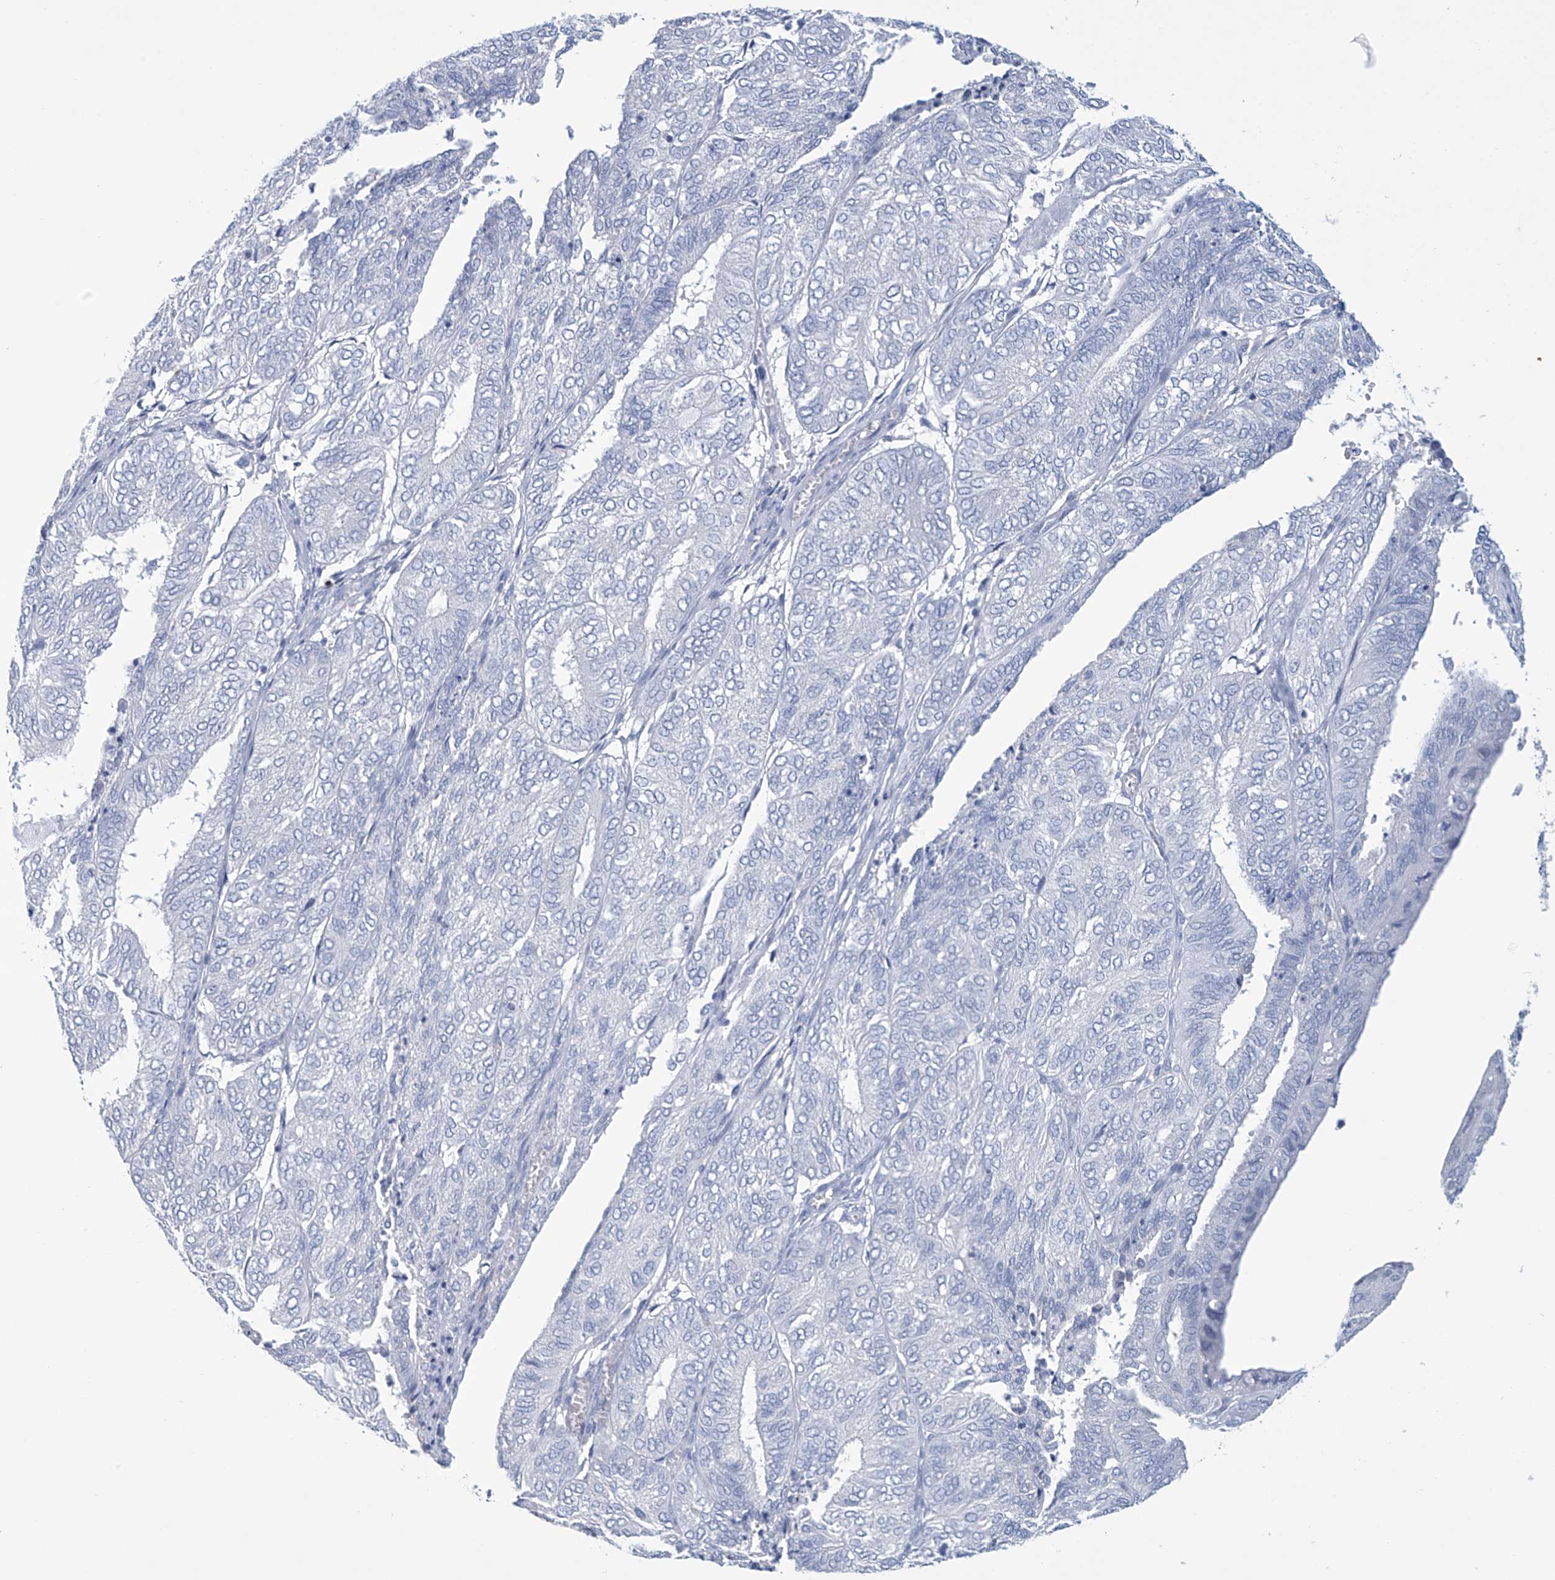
{"staining": {"intensity": "negative", "quantity": "none", "location": "none"}, "tissue": "endometrial cancer", "cell_type": "Tumor cells", "image_type": "cancer", "snomed": [{"axis": "morphology", "description": "Adenocarcinoma, NOS"}, {"axis": "topography", "description": "Uterus"}], "caption": "The micrograph reveals no staining of tumor cells in endometrial cancer.", "gene": "DSP", "patient": {"sex": "female", "age": 60}}